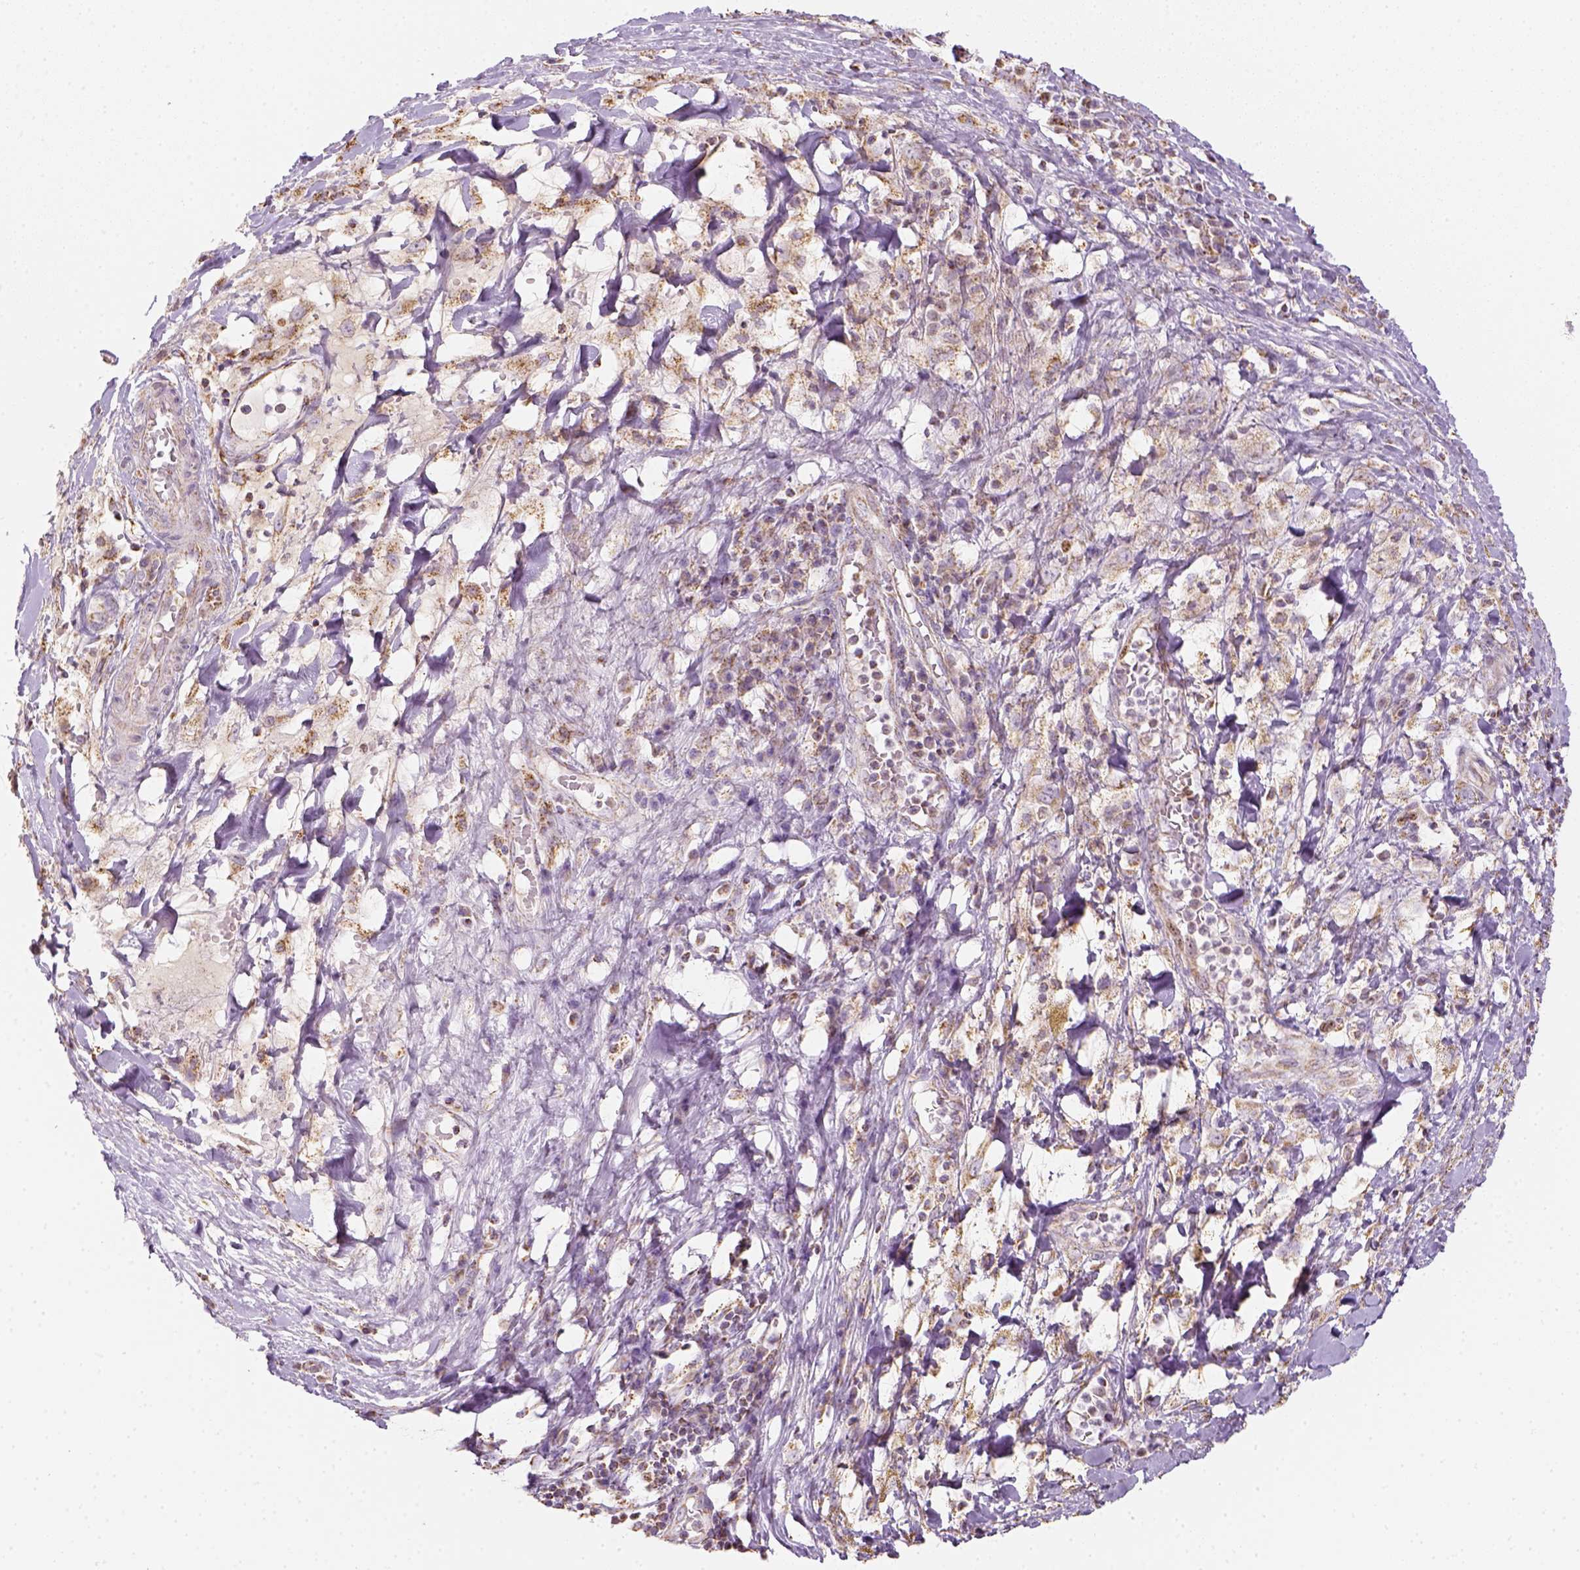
{"staining": {"intensity": "moderate", "quantity": ">75%", "location": "cytoplasmic/membranous"}, "tissue": "melanoma", "cell_type": "Tumor cells", "image_type": "cancer", "snomed": [{"axis": "morphology", "description": "Malignant melanoma, NOS"}, {"axis": "topography", "description": "Skin"}], "caption": "Human melanoma stained with a protein marker exhibits moderate staining in tumor cells.", "gene": "LCA5", "patient": {"sex": "female", "age": 91}}